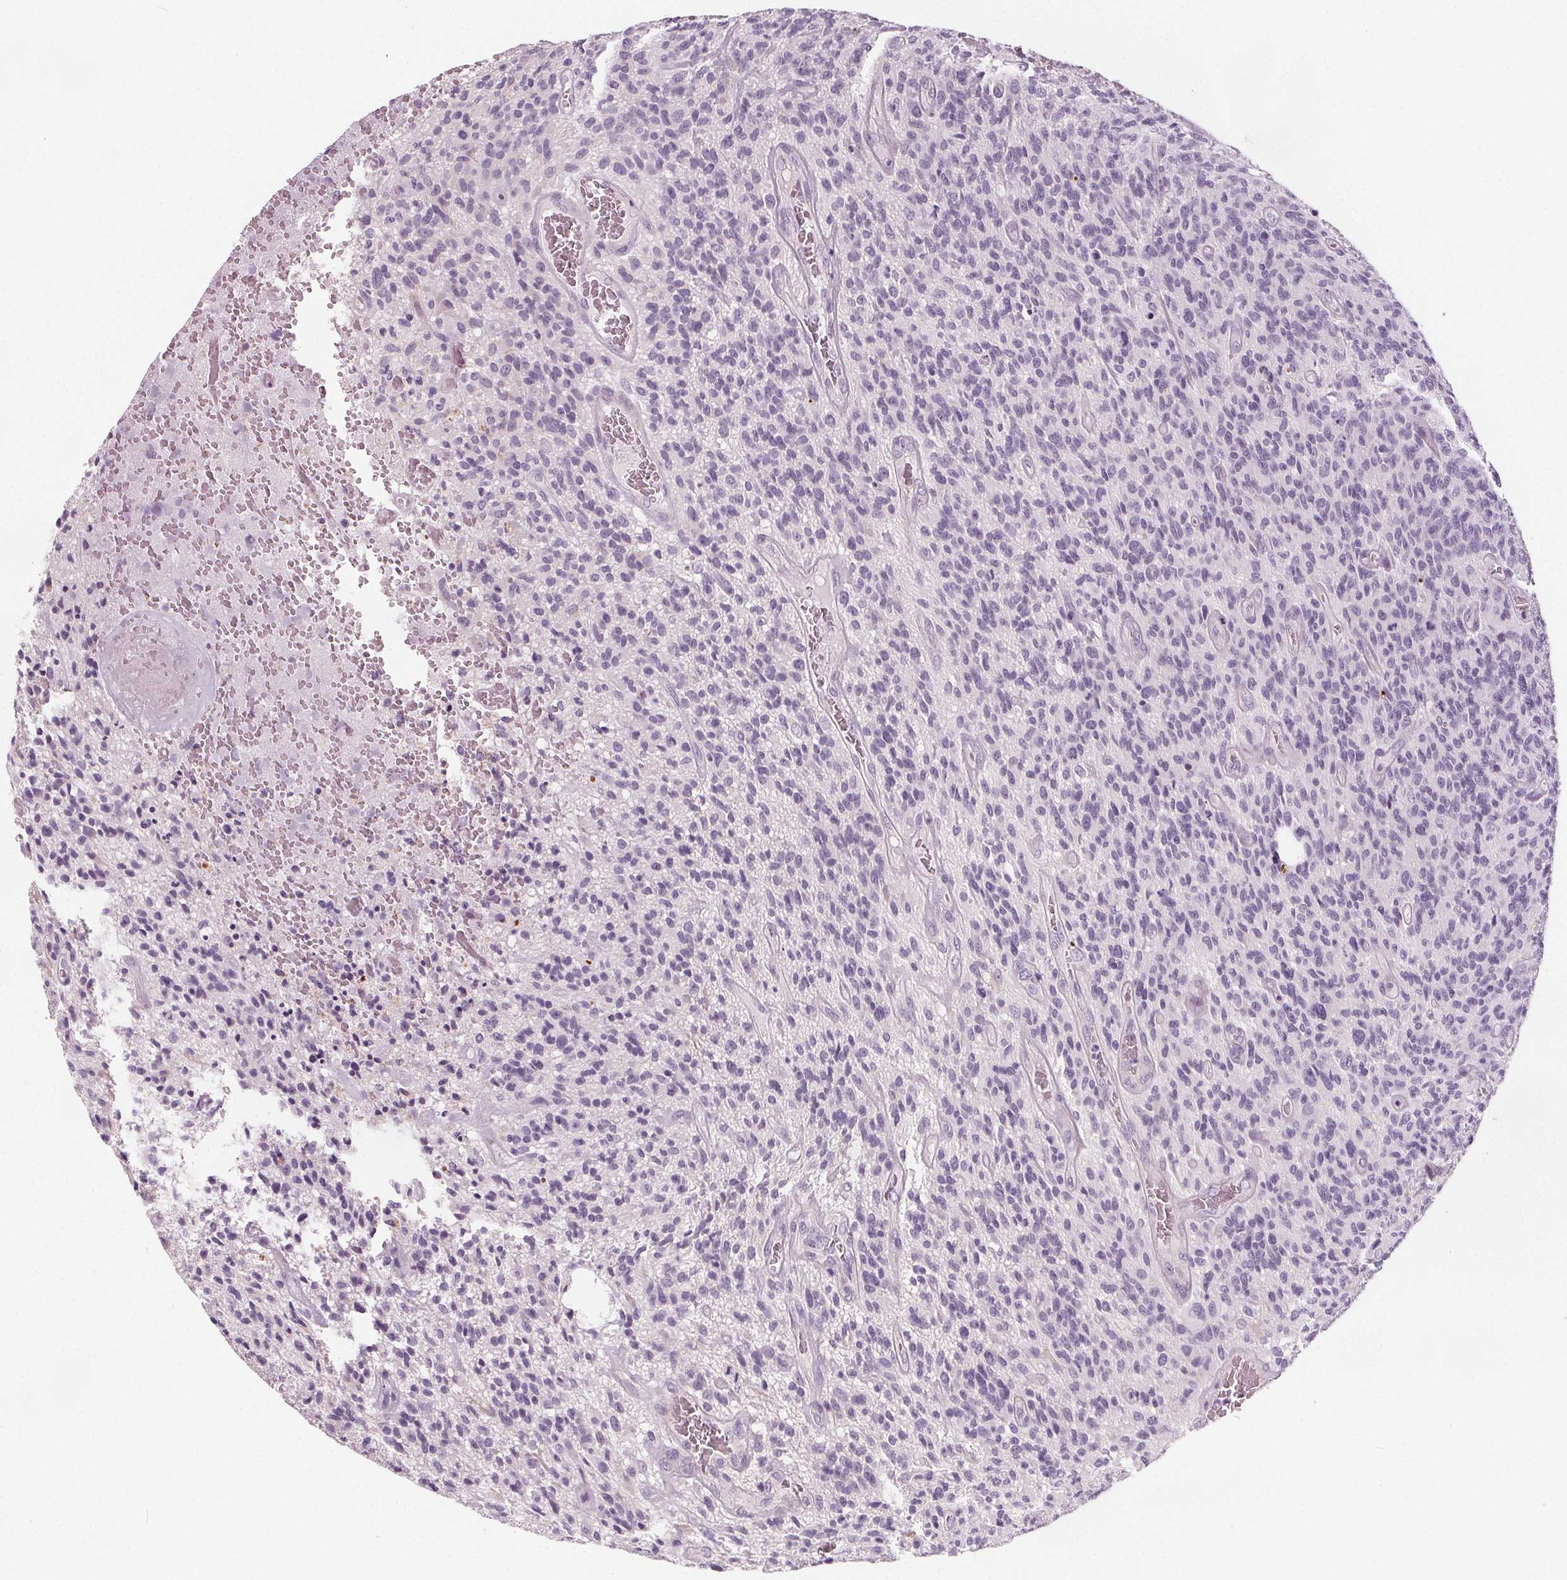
{"staining": {"intensity": "negative", "quantity": "none", "location": "none"}, "tissue": "glioma", "cell_type": "Tumor cells", "image_type": "cancer", "snomed": [{"axis": "morphology", "description": "Glioma, malignant, High grade"}, {"axis": "topography", "description": "Brain"}], "caption": "A photomicrograph of malignant glioma (high-grade) stained for a protein reveals no brown staining in tumor cells.", "gene": "SLC5A12", "patient": {"sex": "male", "age": 76}}